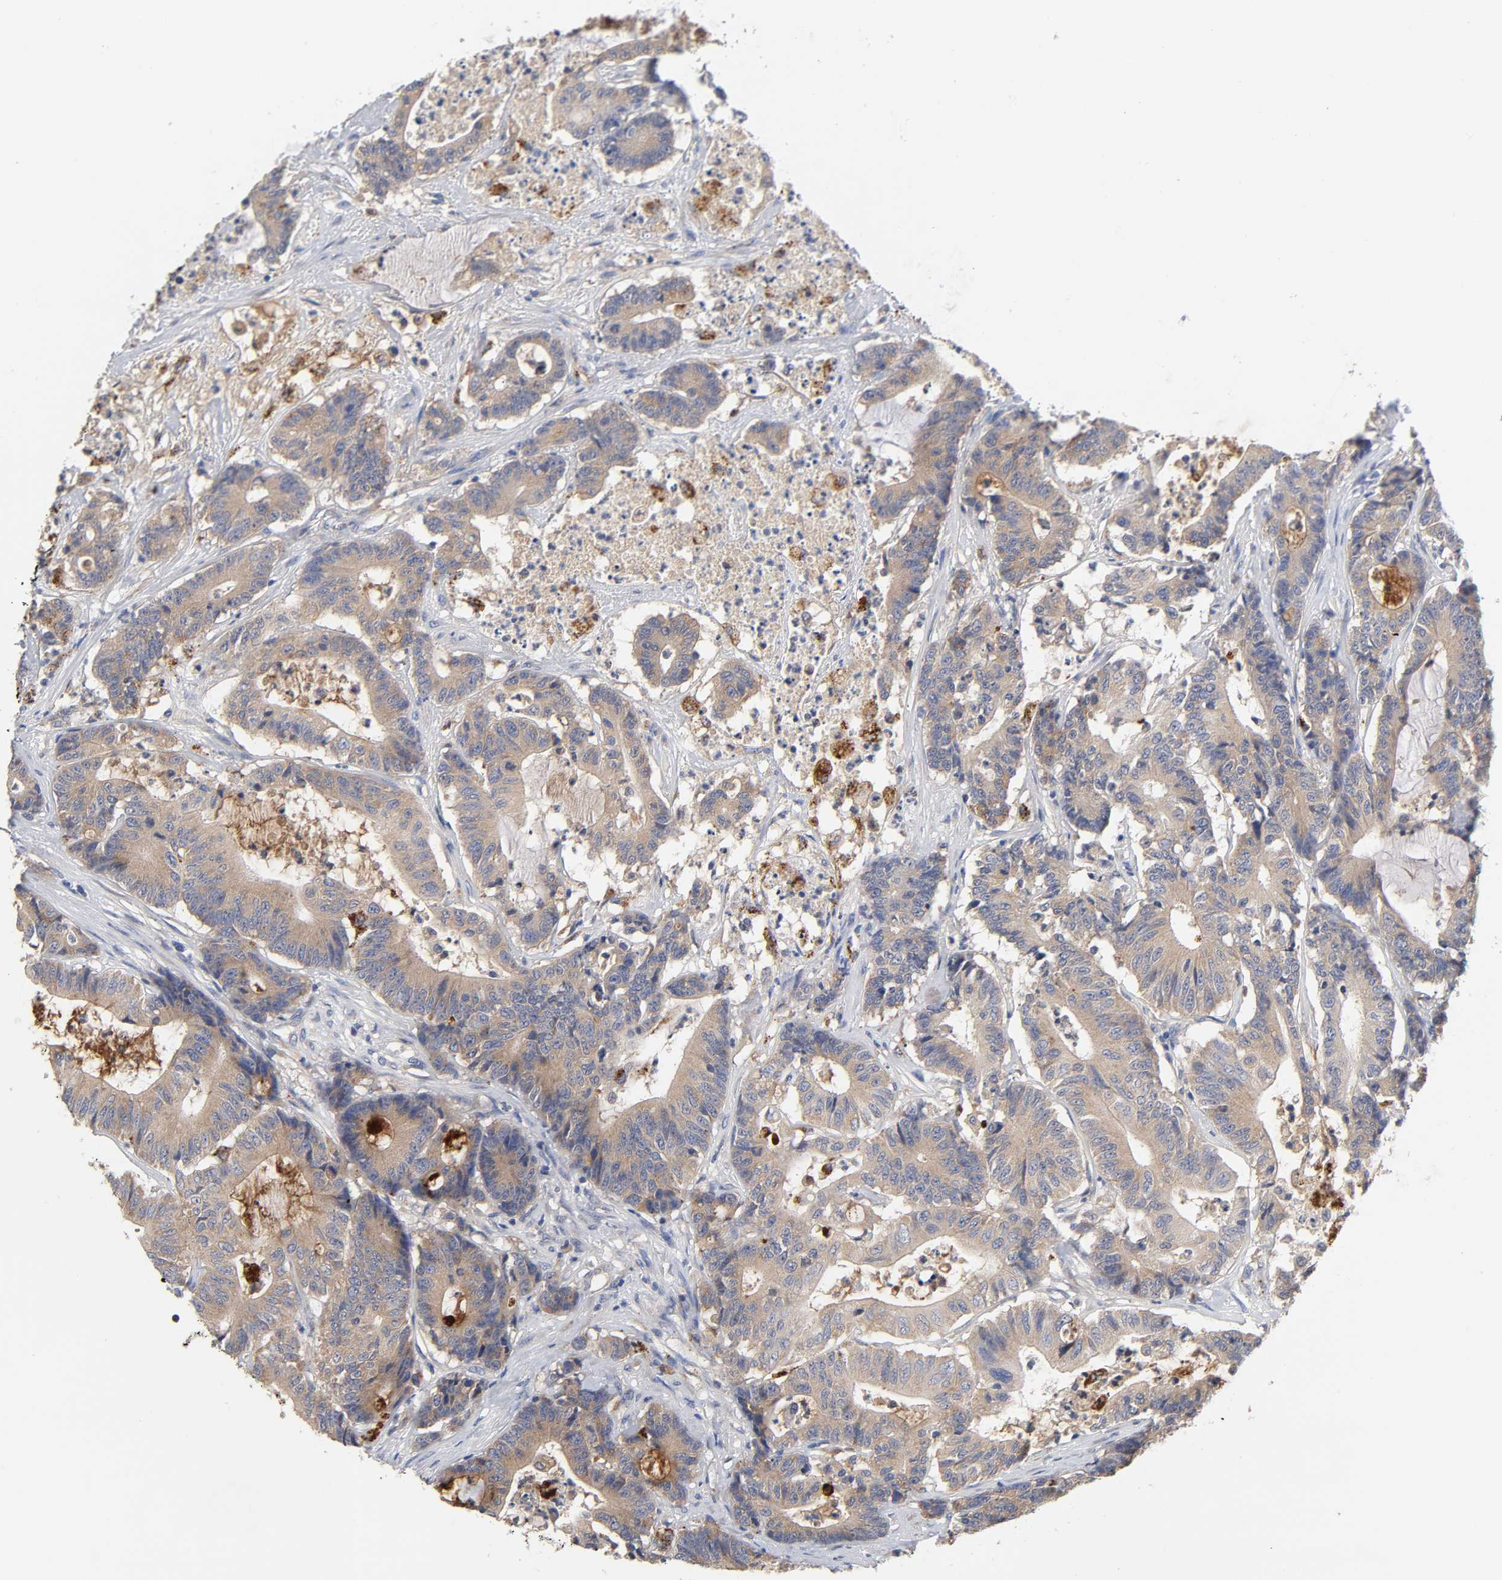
{"staining": {"intensity": "weak", "quantity": ">75%", "location": "cytoplasmic/membranous"}, "tissue": "colorectal cancer", "cell_type": "Tumor cells", "image_type": "cancer", "snomed": [{"axis": "morphology", "description": "Adenocarcinoma, NOS"}, {"axis": "topography", "description": "Colon"}], "caption": "Immunohistochemical staining of human colorectal cancer (adenocarcinoma) shows low levels of weak cytoplasmic/membranous positivity in about >75% of tumor cells.", "gene": "C17orf75", "patient": {"sex": "female", "age": 84}}